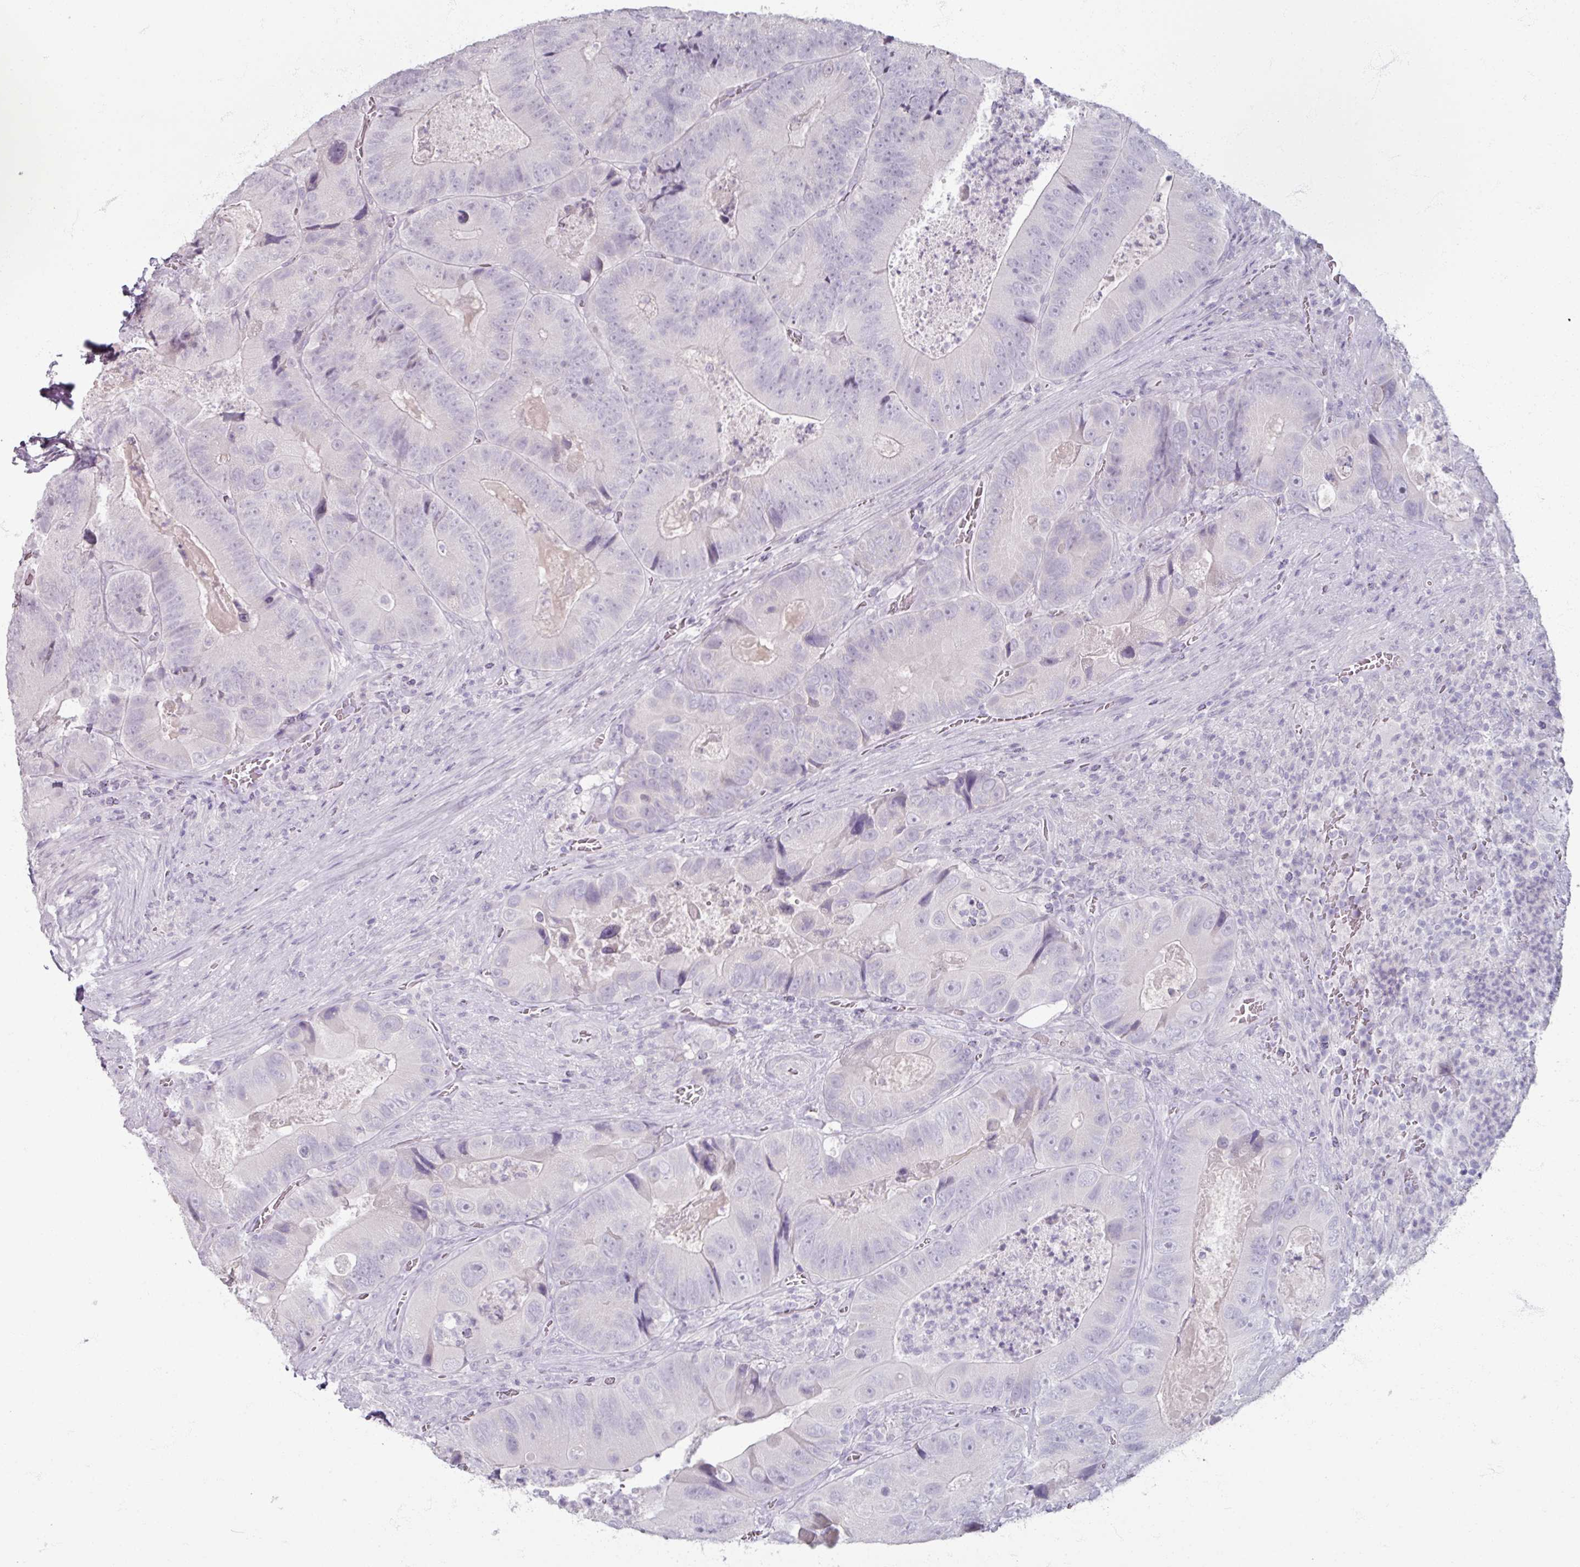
{"staining": {"intensity": "negative", "quantity": "none", "location": "none"}, "tissue": "colorectal cancer", "cell_type": "Tumor cells", "image_type": "cancer", "snomed": [{"axis": "morphology", "description": "Adenocarcinoma, NOS"}, {"axis": "topography", "description": "Colon"}], "caption": "The image reveals no staining of tumor cells in colorectal cancer.", "gene": "TG", "patient": {"sex": "female", "age": 86}}